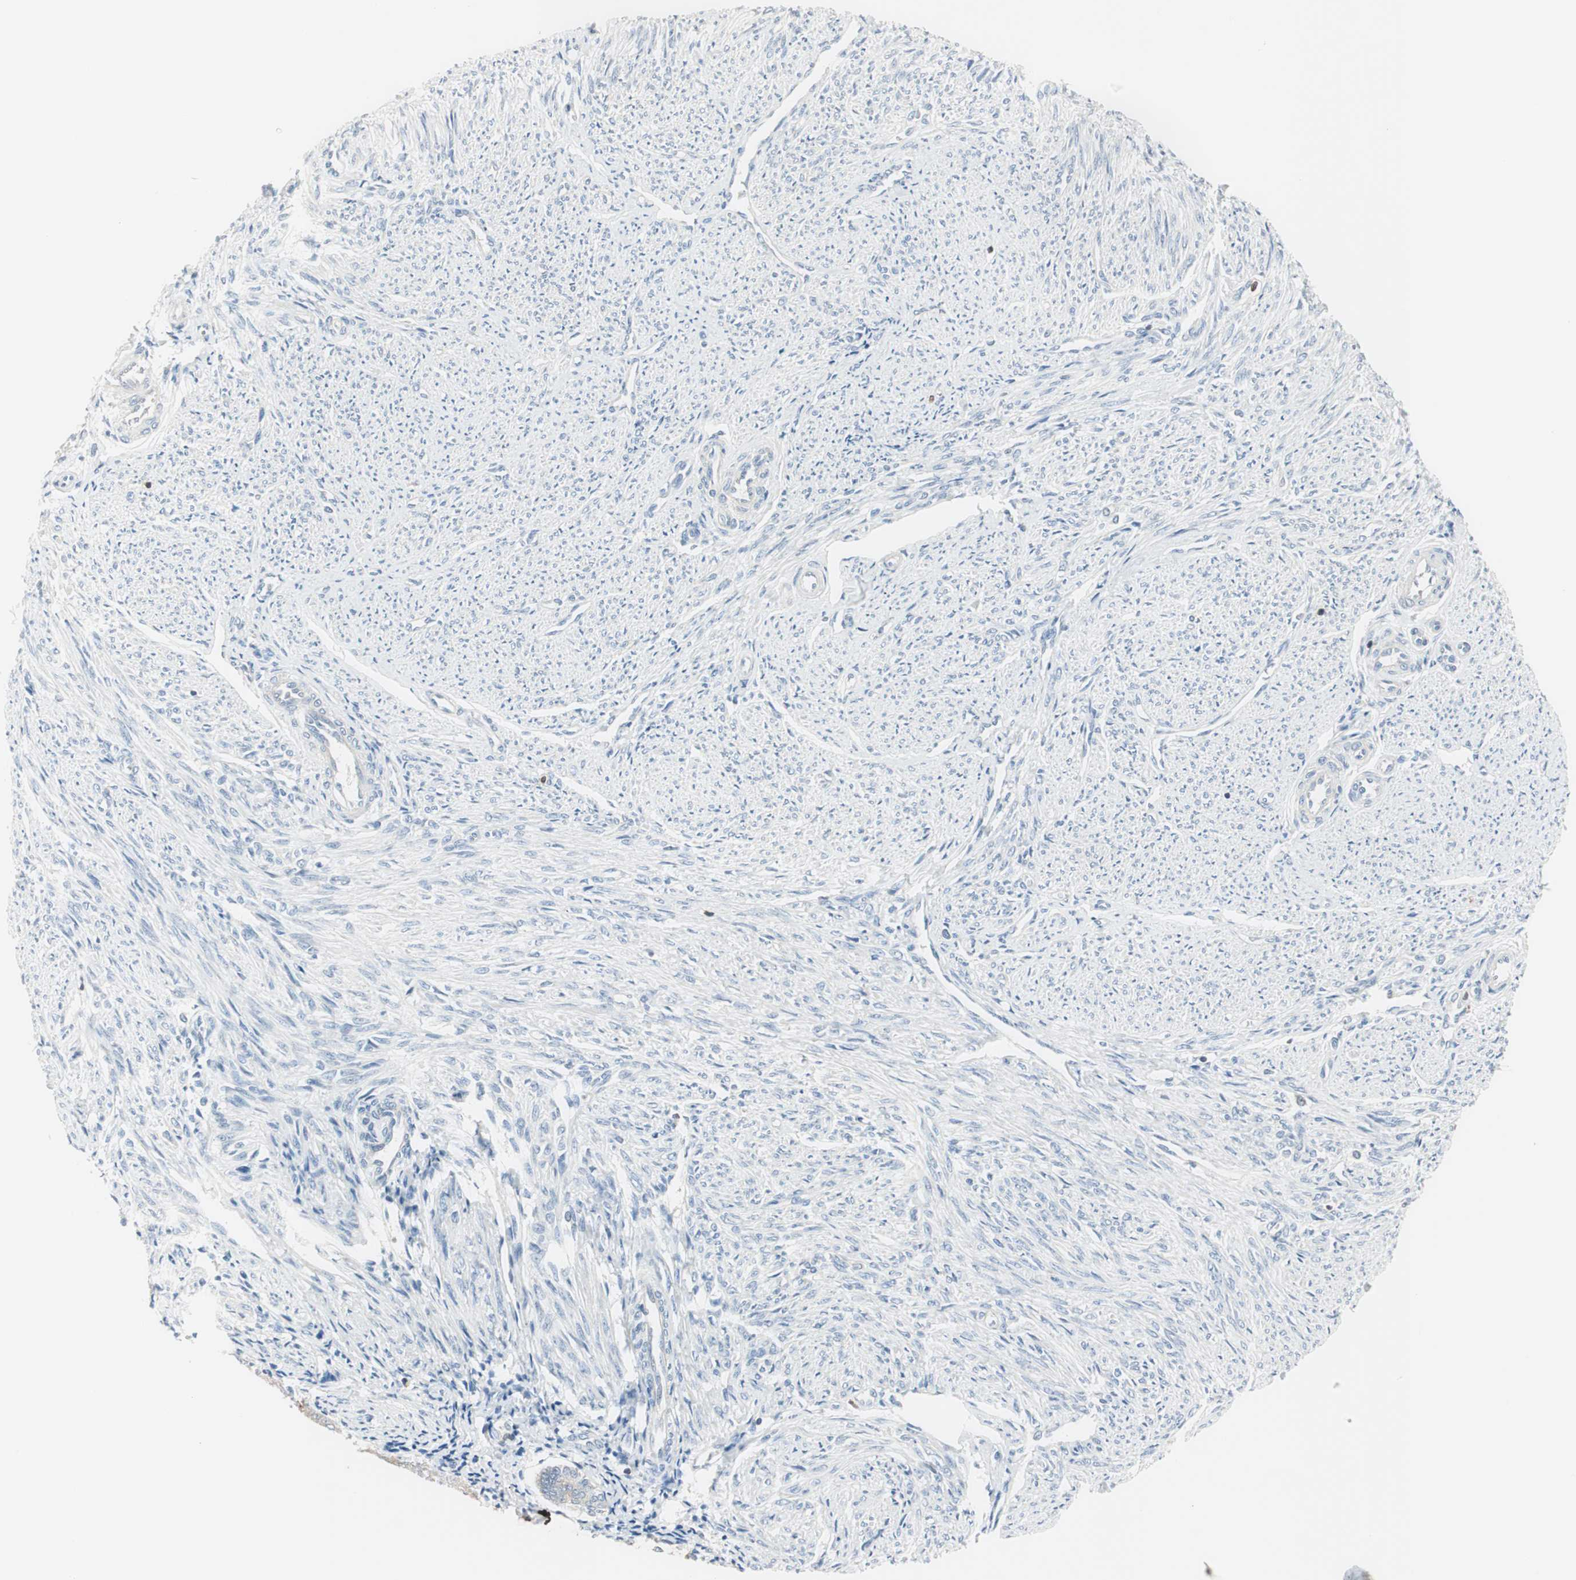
{"staining": {"intensity": "negative", "quantity": "none", "location": "none"}, "tissue": "smooth muscle", "cell_type": "Smooth muscle cells", "image_type": "normal", "snomed": [{"axis": "morphology", "description": "Normal tissue, NOS"}, {"axis": "topography", "description": "Smooth muscle"}], "caption": "This is a photomicrograph of IHC staining of unremarkable smooth muscle, which shows no expression in smooth muscle cells. (Brightfield microscopy of DAB (3,3'-diaminobenzidine) immunohistochemistry (IHC) at high magnification).", "gene": "SLC9A3R1", "patient": {"sex": "female", "age": 65}}